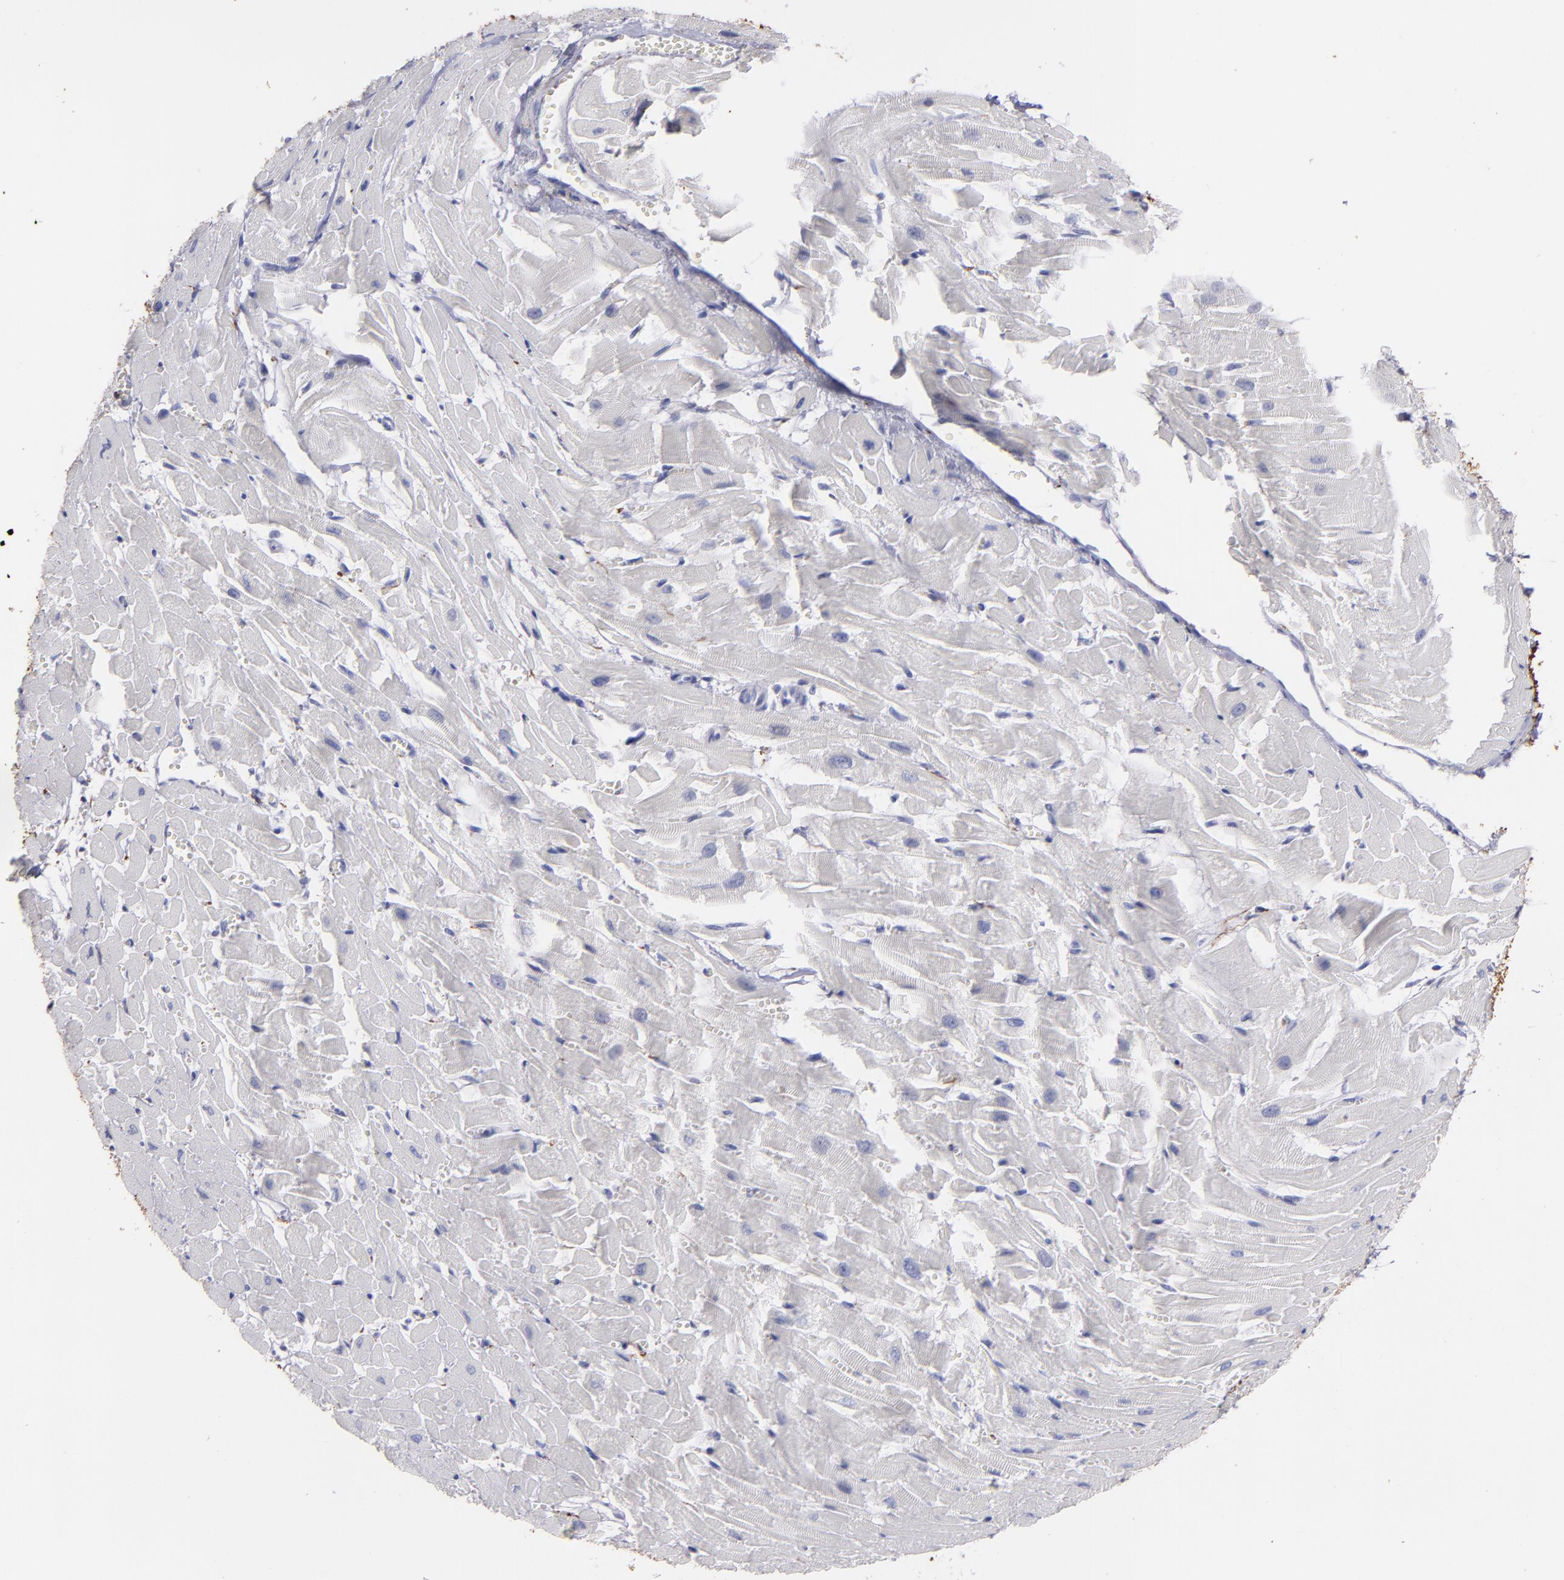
{"staining": {"intensity": "negative", "quantity": "none", "location": "none"}, "tissue": "heart muscle", "cell_type": "Cardiomyocytes", "image_type": "normal", "snomed": [{"axis": "morphology", "description": "Normal tissue, NOS"}, {"axis": "topography", "description": "Heart"}], "caption": "DAB immunohistochemical staining of benign heart muscle demonstrates no significant positivity in cardiomyocytes. (DAB IHC visualized using brightfield microscopy, high magnification).", "gene": "SNAP25", "patient": {"sex": "female", "age": 19}}